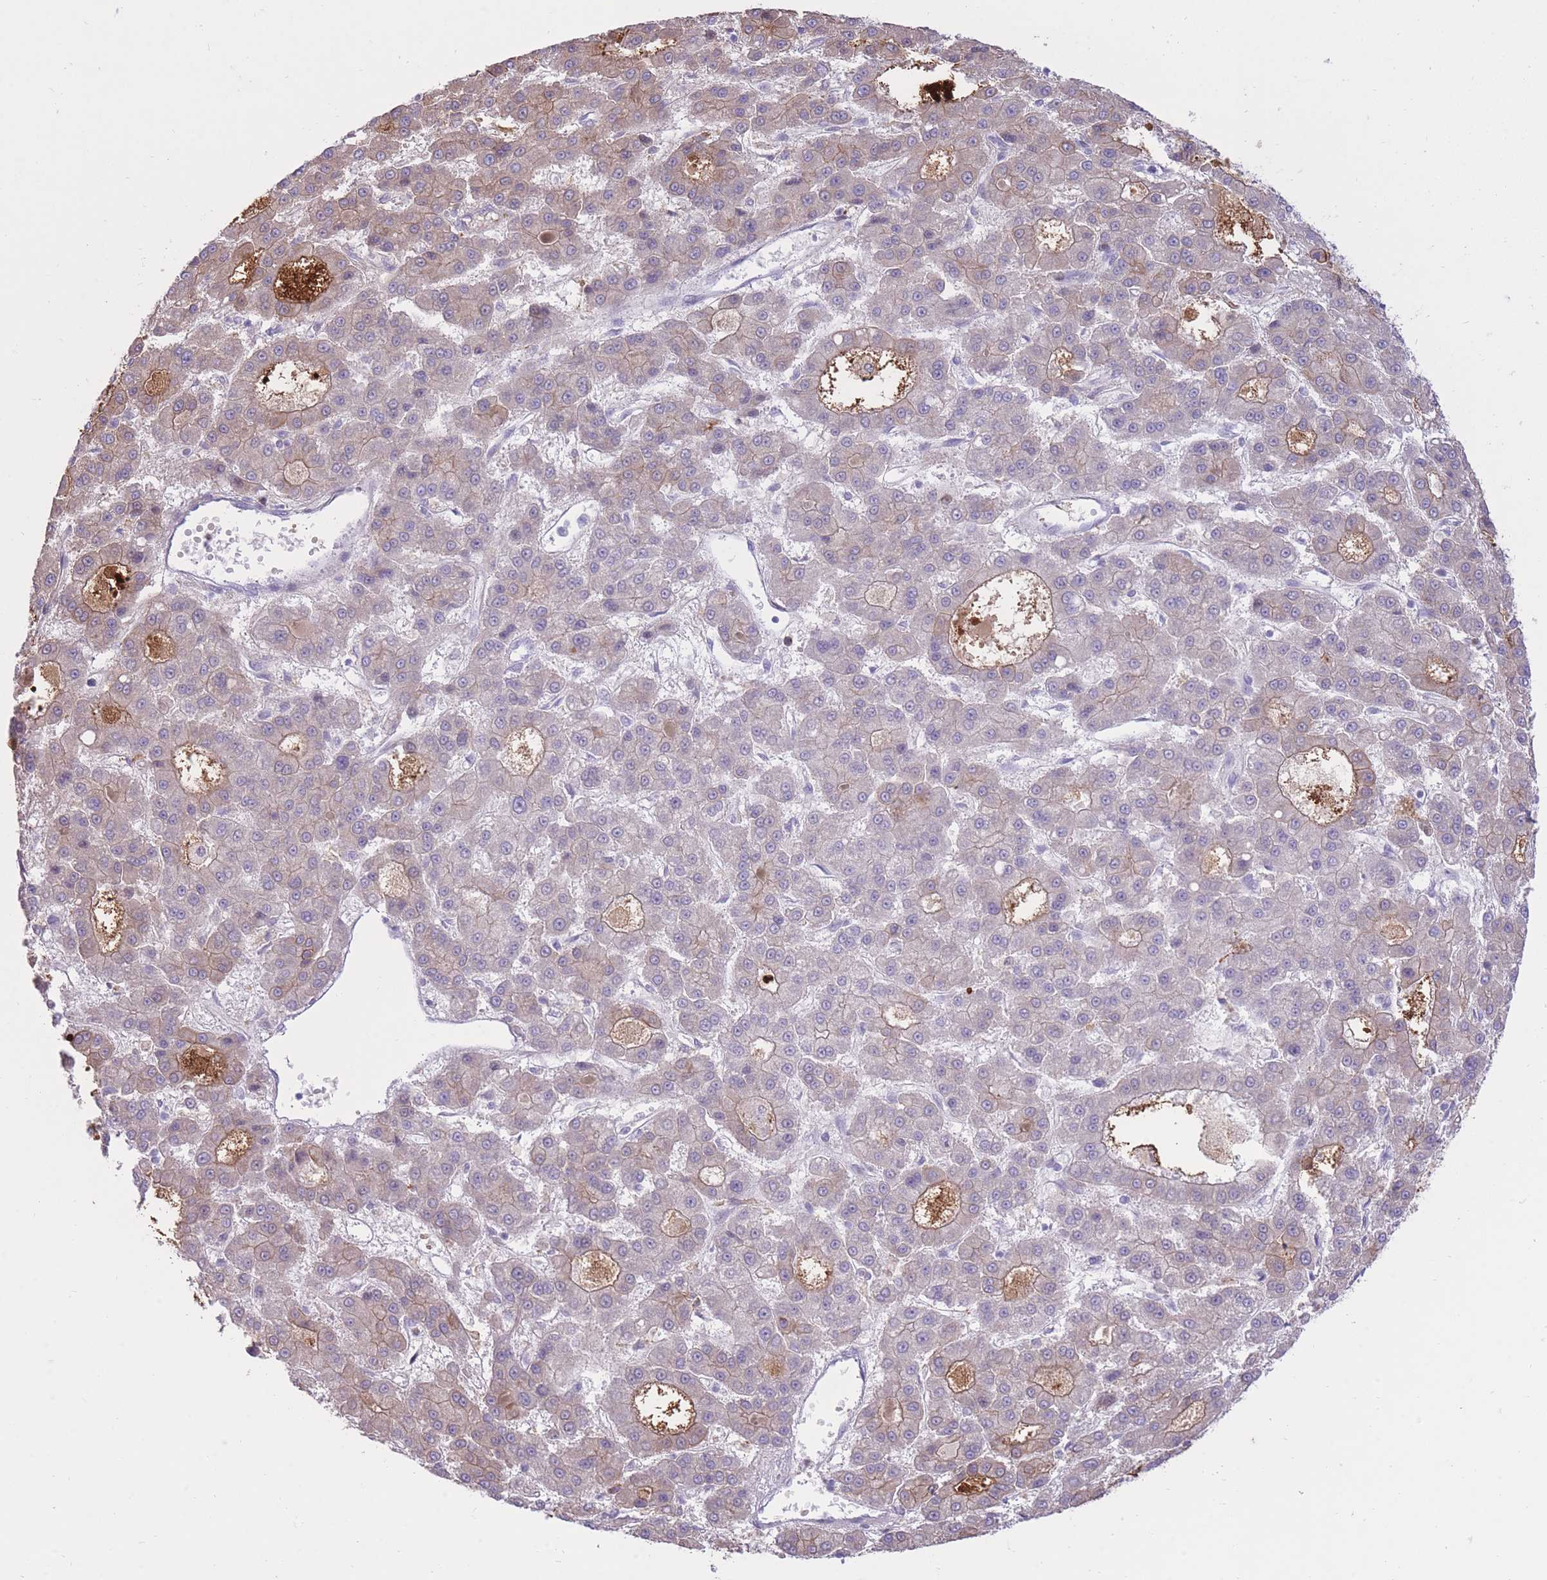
{"staining": {"intensity": "moderate", "quantity": "<25%", "location": "cytoplasmic/membranous"}, "tissue": "liver cancer", "cell_type": "Tumor cells", "image_type": "cancer", "snomed": [{"axis": "morphology", "description": "Carcinoma, Hepatocellular, NOS"}, {"axis": "topography", "description": "Liver"}], "caption": "A high-resolution image shows immunohistochemistry staining of liver cancer (hepatocellular carcinoma), which demonstrates moderate cytoplasmic/membranous positivity in about <25% of tumor cells.", "gene": "MEIS3", "patient": {"sex": "male", "age": 70}}